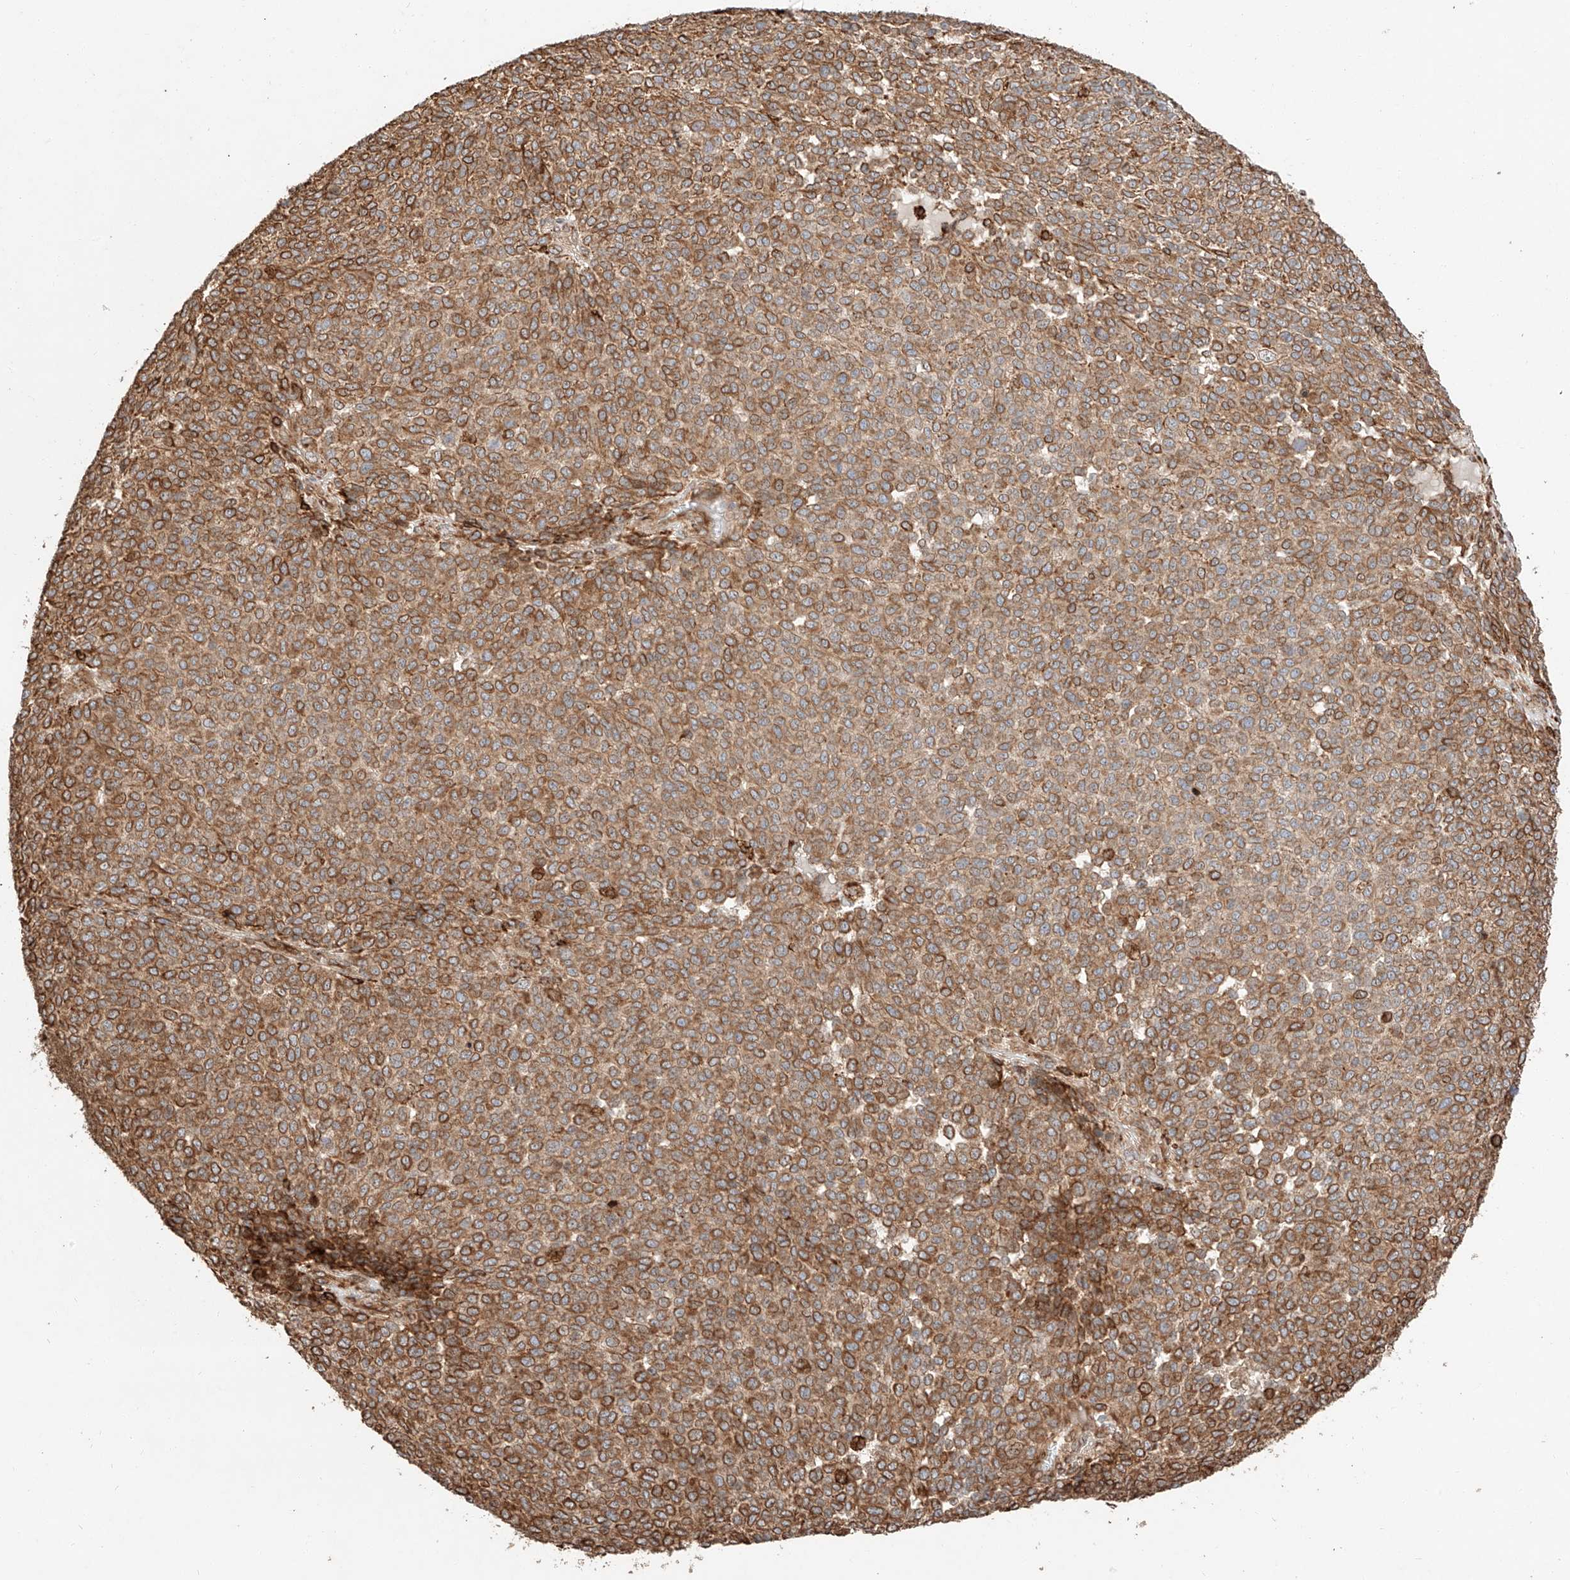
{"staining": {"intensity": "moderate", "quantity": ">75%", "location": "cytoplasmic/membranous"}, "tissue": "melanoma", "cell_type": "Tumor cells", "image_type": "cancer", "snomed": [{"axis": "morphology", "description": "Malignant melanoma, NOS"}, {"axis": "topography", "description": "Skin"}], "caption": "Malignant melanoma tissue reveals moderate cytoplasmic/membranous positivity in approximately >75% of tumor cells", "gene": "ZNF84", "patient": {"sex": "male", "age": 49}}